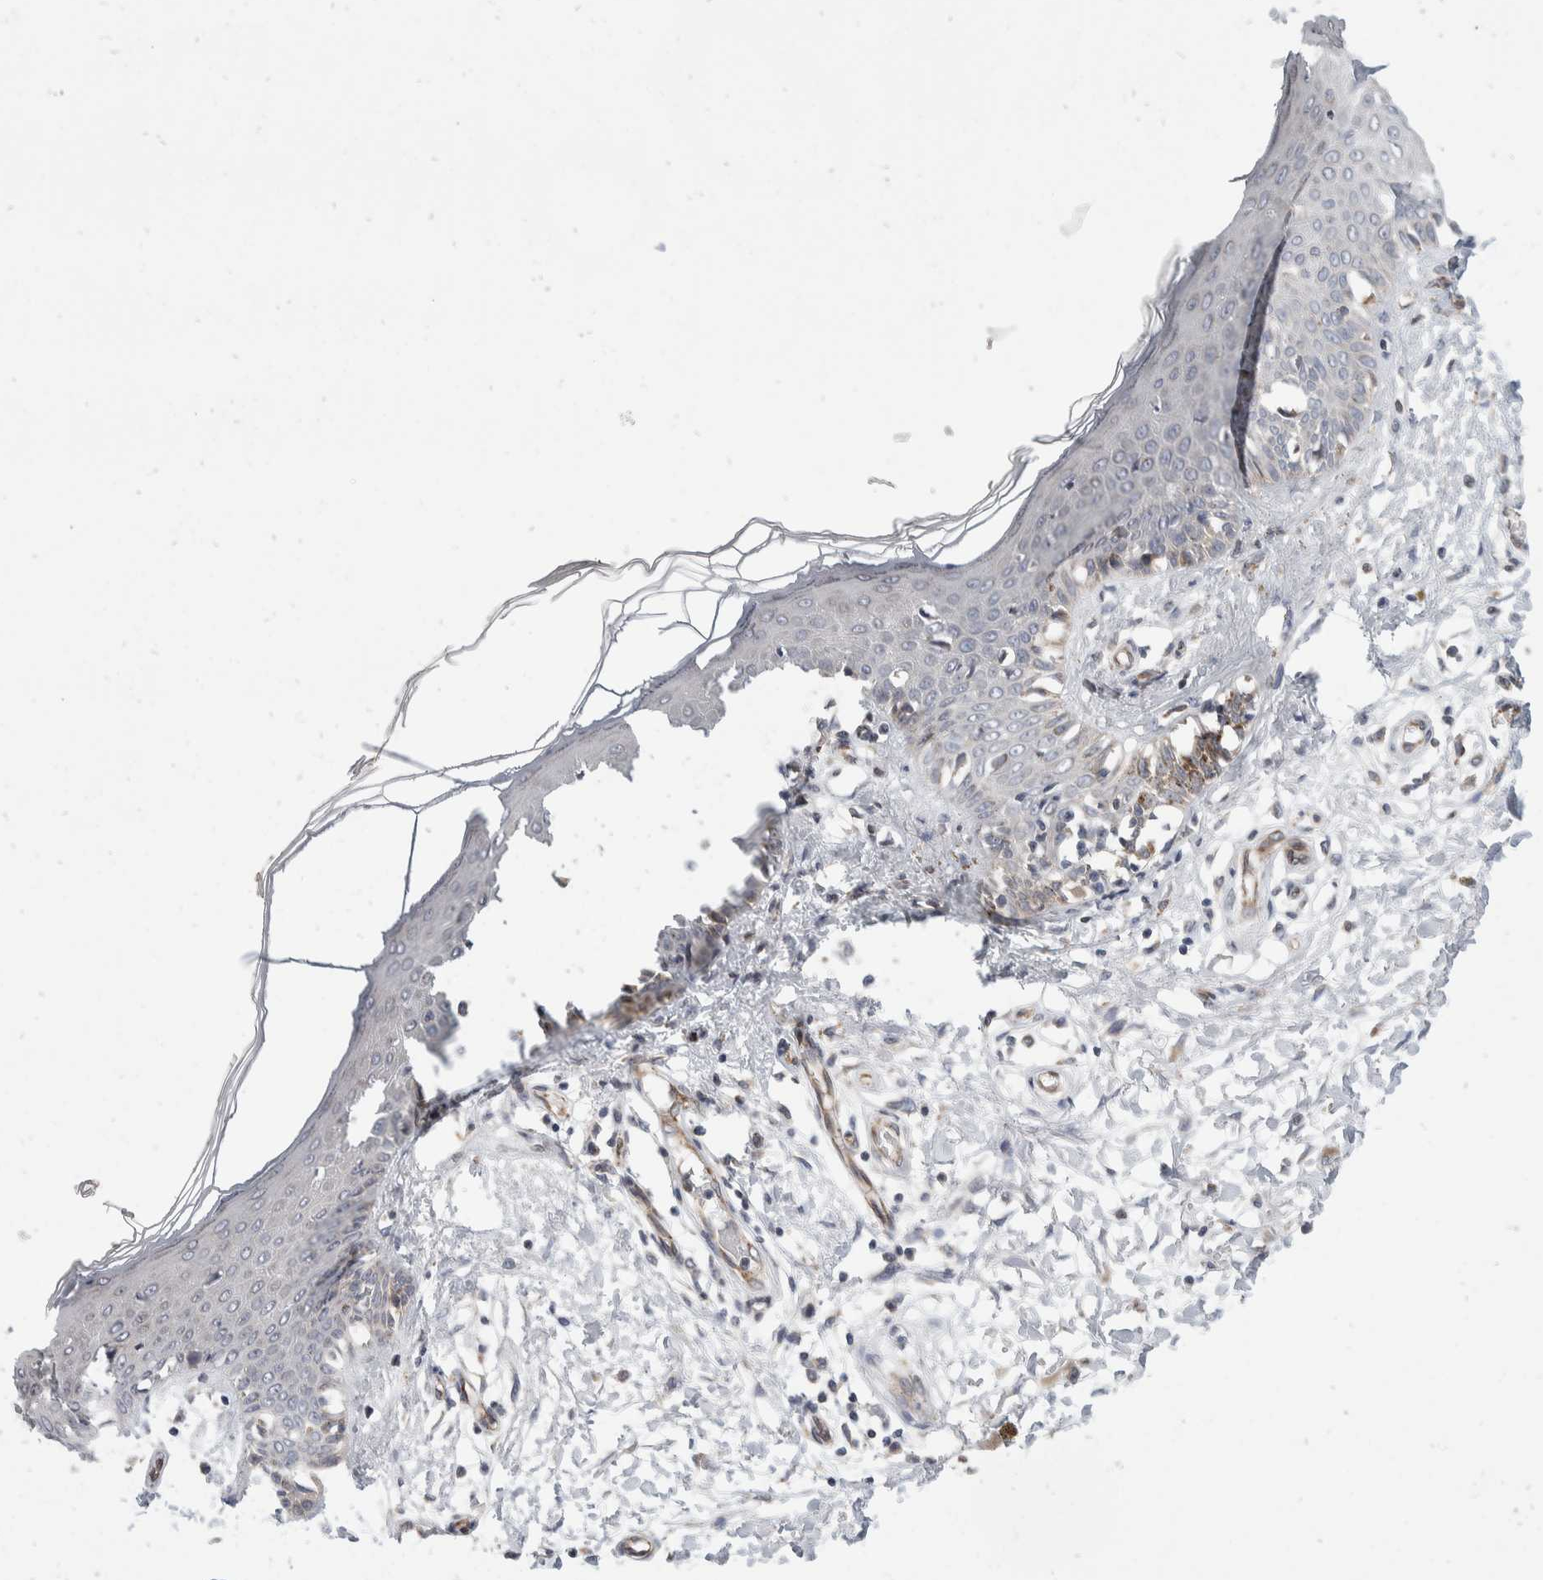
{"staining": {"intensity": "moderate", "quantity": "25%-75%", "location": "cytoplasmic/membranous"}, "tissue": "skin", "cell_type": "Fibroblasts", "image_type": "normal", "snomed": [{"axis": "morphology", "description": "Normal tissue, NOS"}, {"axis": "morphology", "description": "Inflammation, NOS"}, {"axis": "topography", "description": "Skin"}], "caption": "Protein expression by immunohistochemistry (IHC) demonstrates moderate cytoplasmic/membranous staining in about 25%-75% of fibroblasts in normal skin. Using DAB (brown) and hematoxylin (blue) stains, captured at high magnification using brightfield microscopy.", "gene": "TMEM245", "patient": {"sex": "female", "age": 44}}